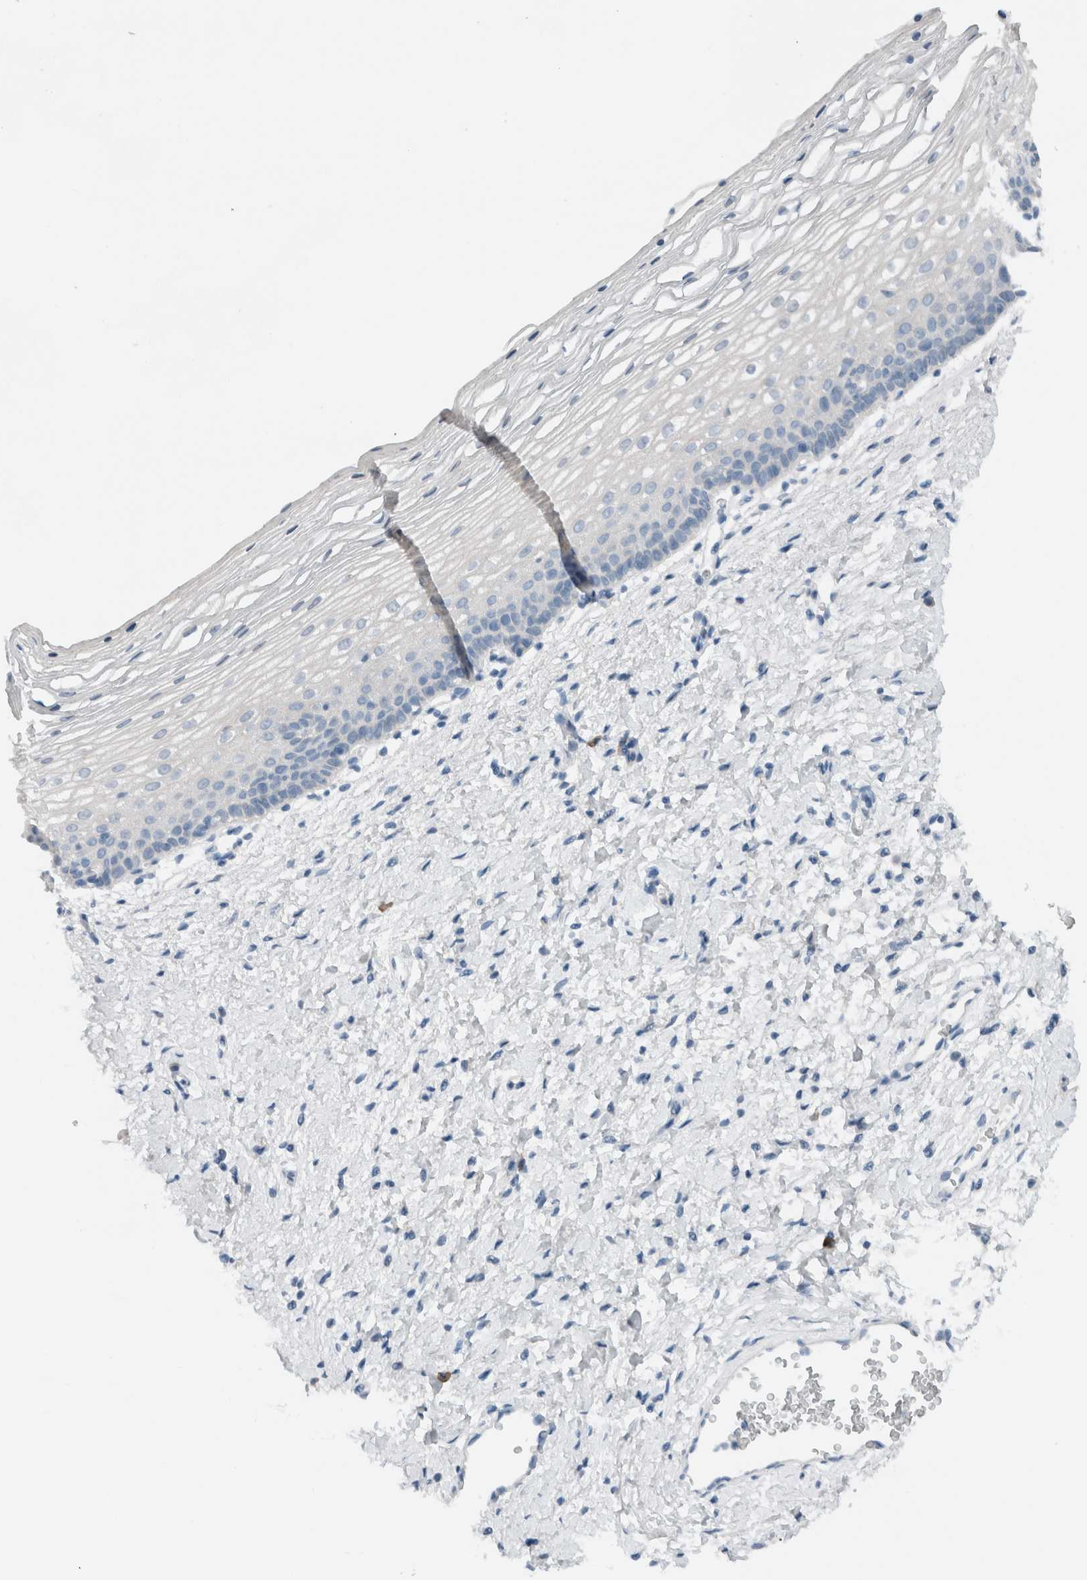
{"staining": {"intensity": "negative", "quantity": "none", "location": "none"}, "tissue": "cervix", "cell_type": "Glandular cells", "image_type": "normal", "snomed": [{"axis": "morphology", "description": "Normal tissue, NOS"}, {"axis": "topography", "description": "Cervix"}], "caption": "This photomicrograph is of normal cervix stained with IHC to label a protein in brown with the nuclei are counter-stained blue. There is no expression in glandular cells.", "gene": "DUOX1", "patient": {"sex": "female", "age": 72}}